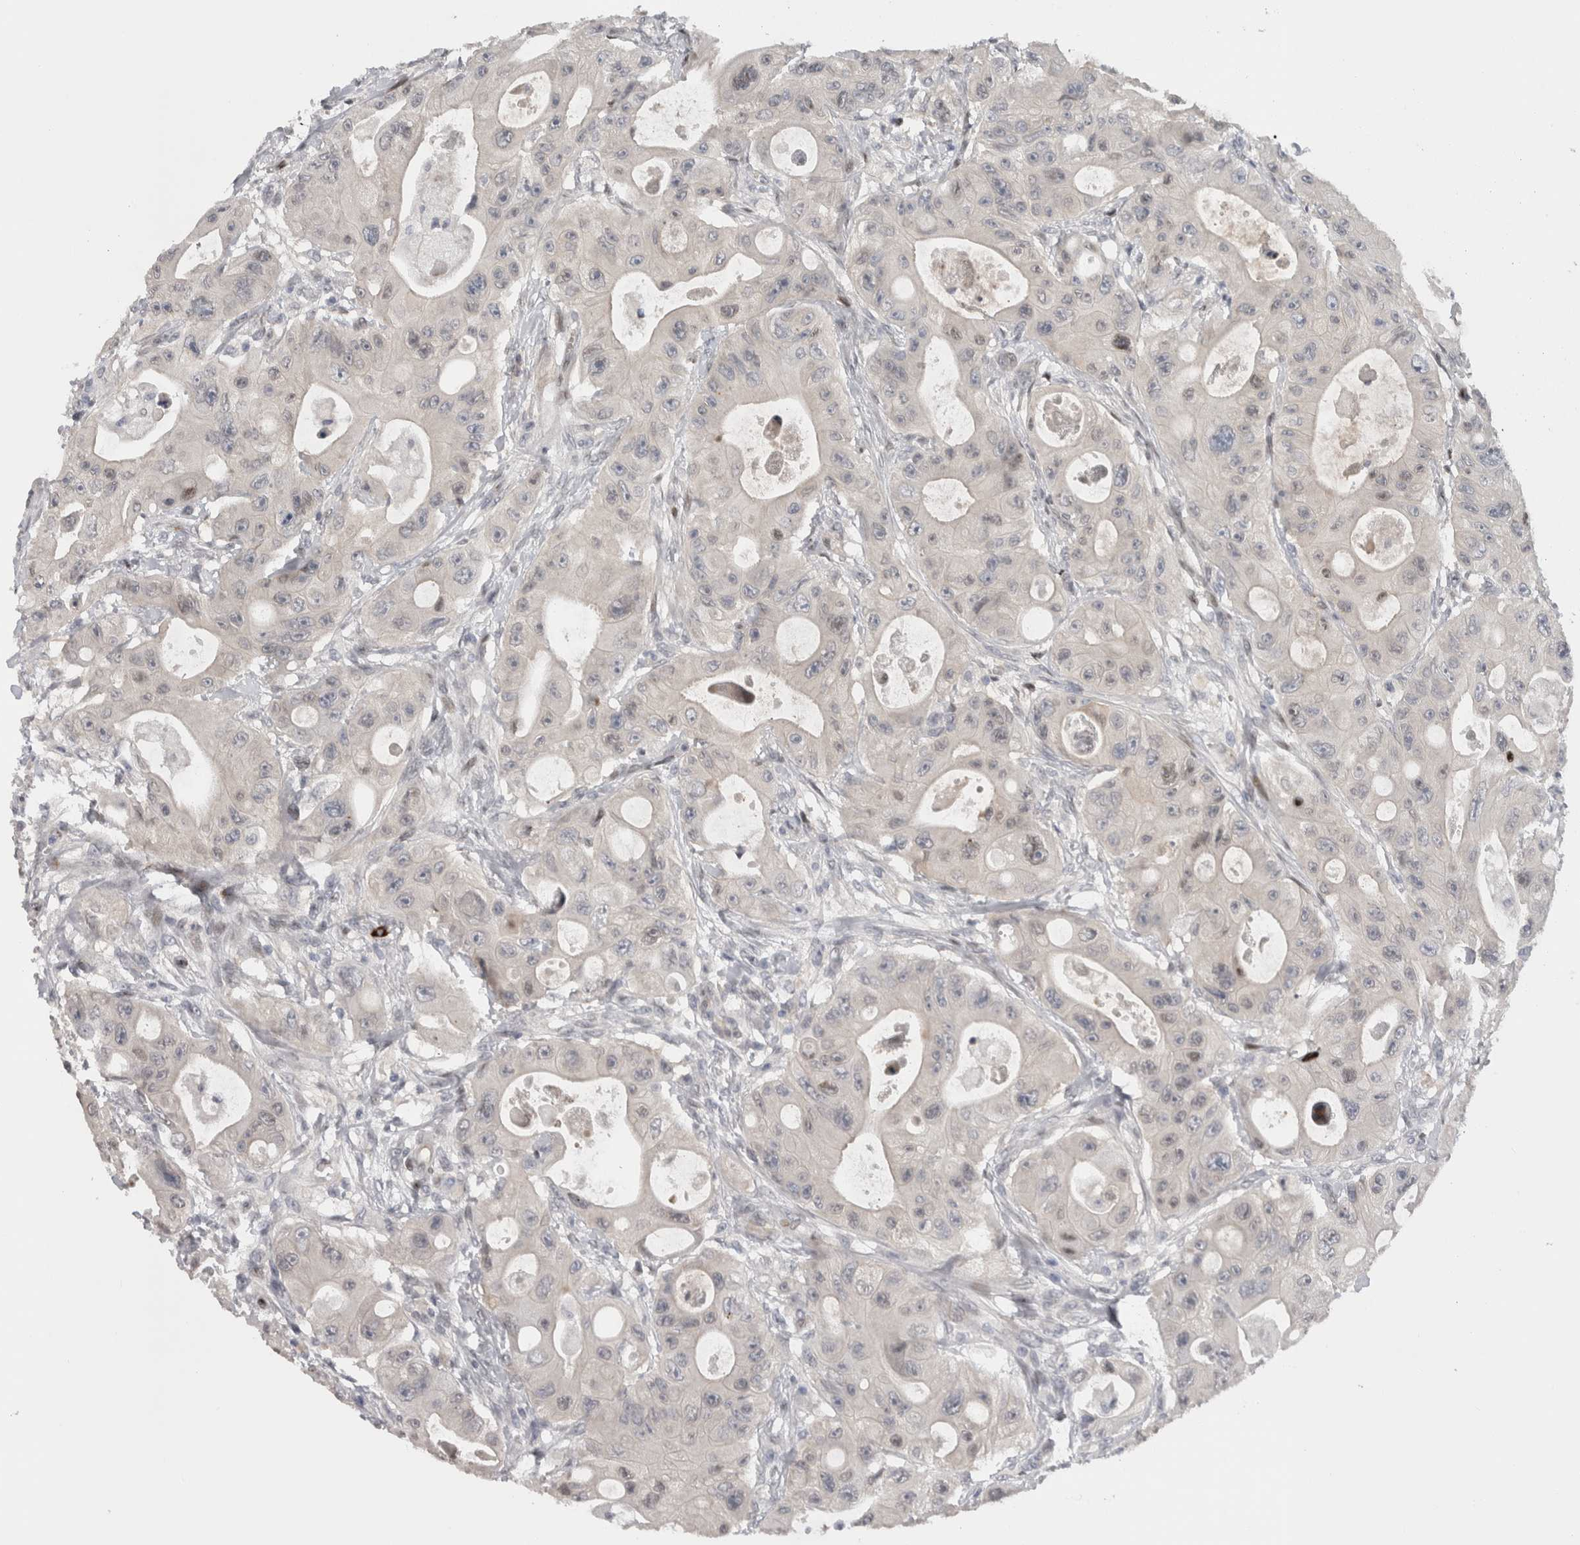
{"staining": {"intensity": "negative", "quantity": "none", "location": "none"}, "tissue": "colorectal cancer", "cell_type": "Tumor cells", "image_type": "cancer", "snomed": [{"axis": "morphology", "description": "Adenocarcinoma, NOS"}, {"axis": "topography", "description": "Colon"}], "caption": "The IHC histopathology image has no significant expression in tumor cells of colorectal adenocarcinoma tissue.", "gene": "DMTN", "patient": {"sex": "female", "age": 46}}